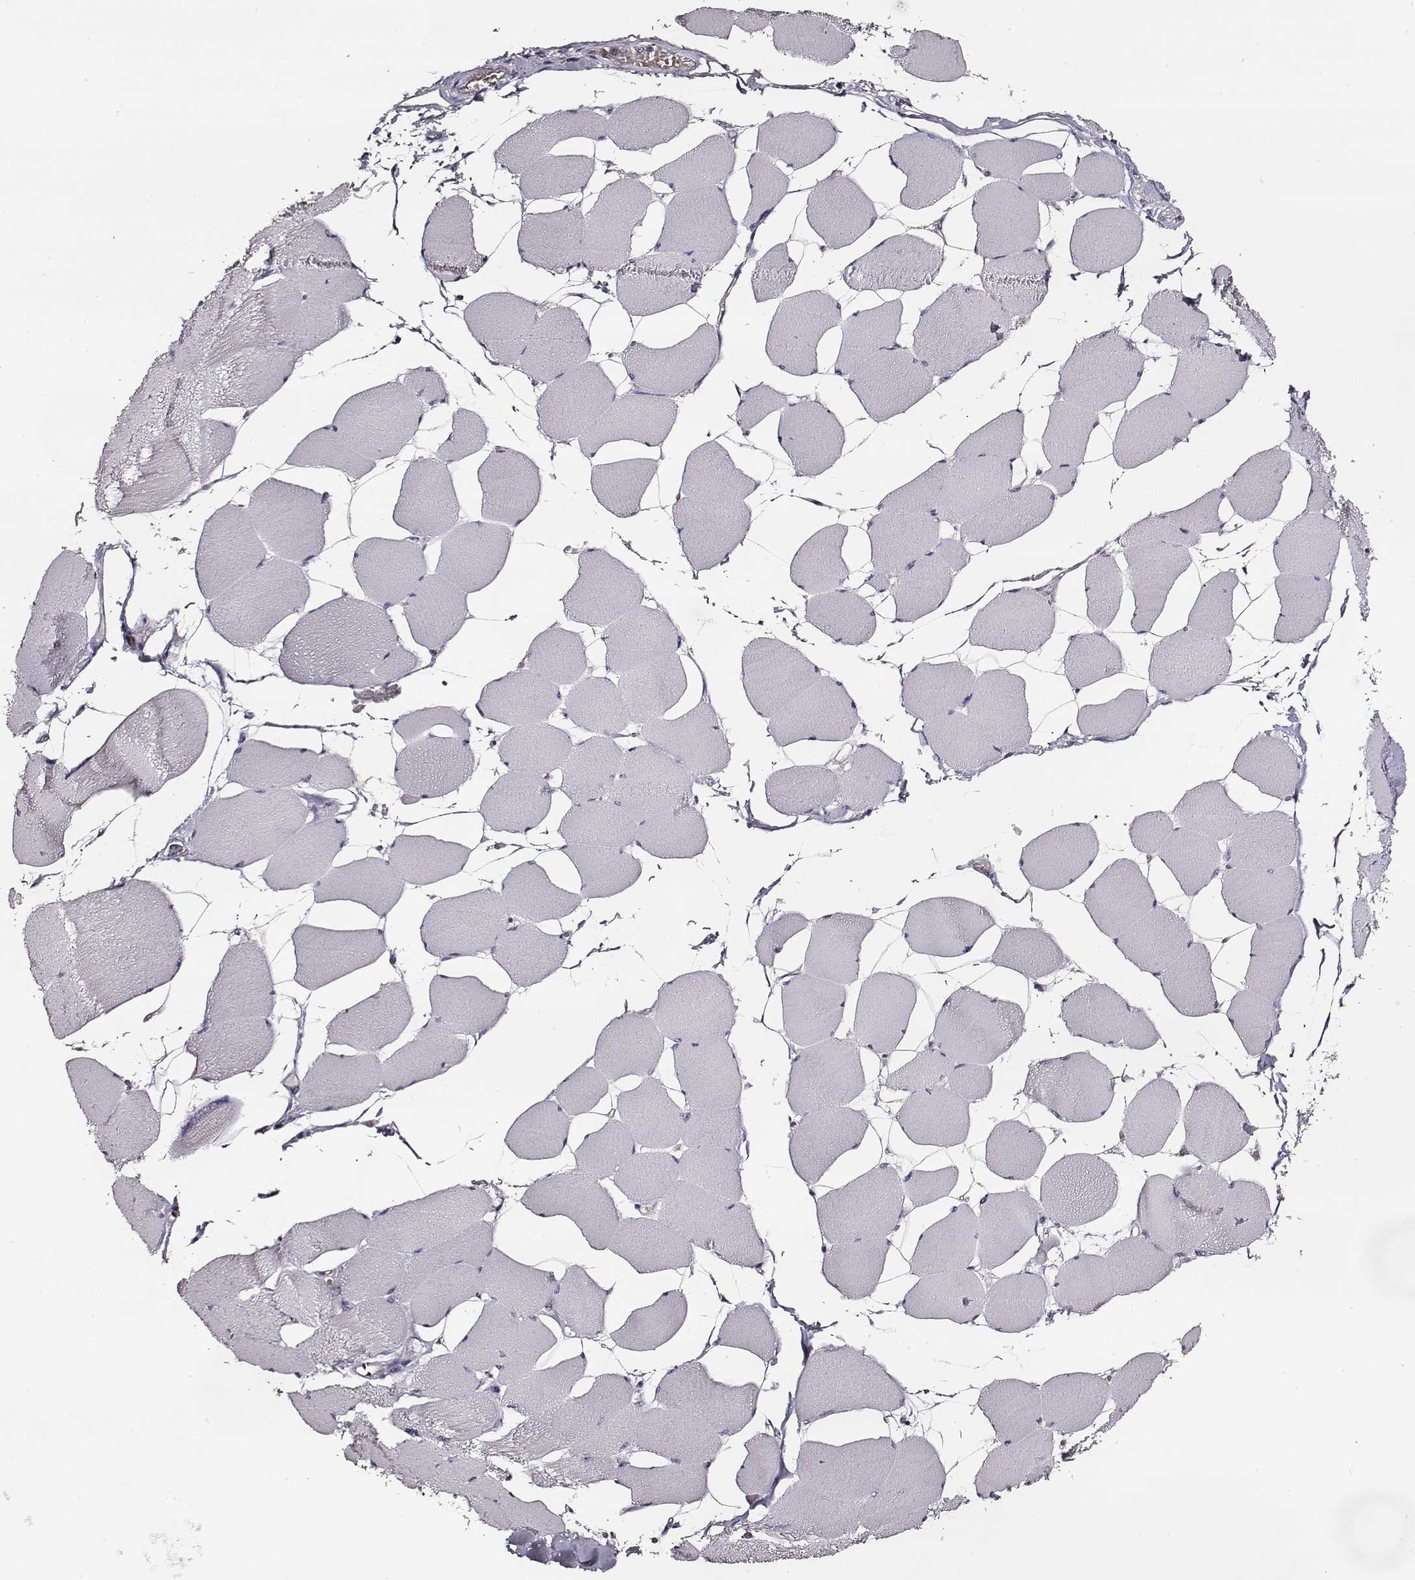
{"staining": {"intensity": "negative", "quantity": "none", "location": "none"}, "tissue": "skeletal muscle", "cell_type": "Myocytes", "image_type": "normal", "snomed": [{"axis": "morphology", "description": "Normal tissue, NOS"}, {"axis": "topography", "description": "Skeletal muscle"}], "caption": "The immunohistochemistry histopathology image has no significant staining in myocytes of skeletal muscle.", "gene": "AADAT", "patient": {"sex": "female", "age": 75}}